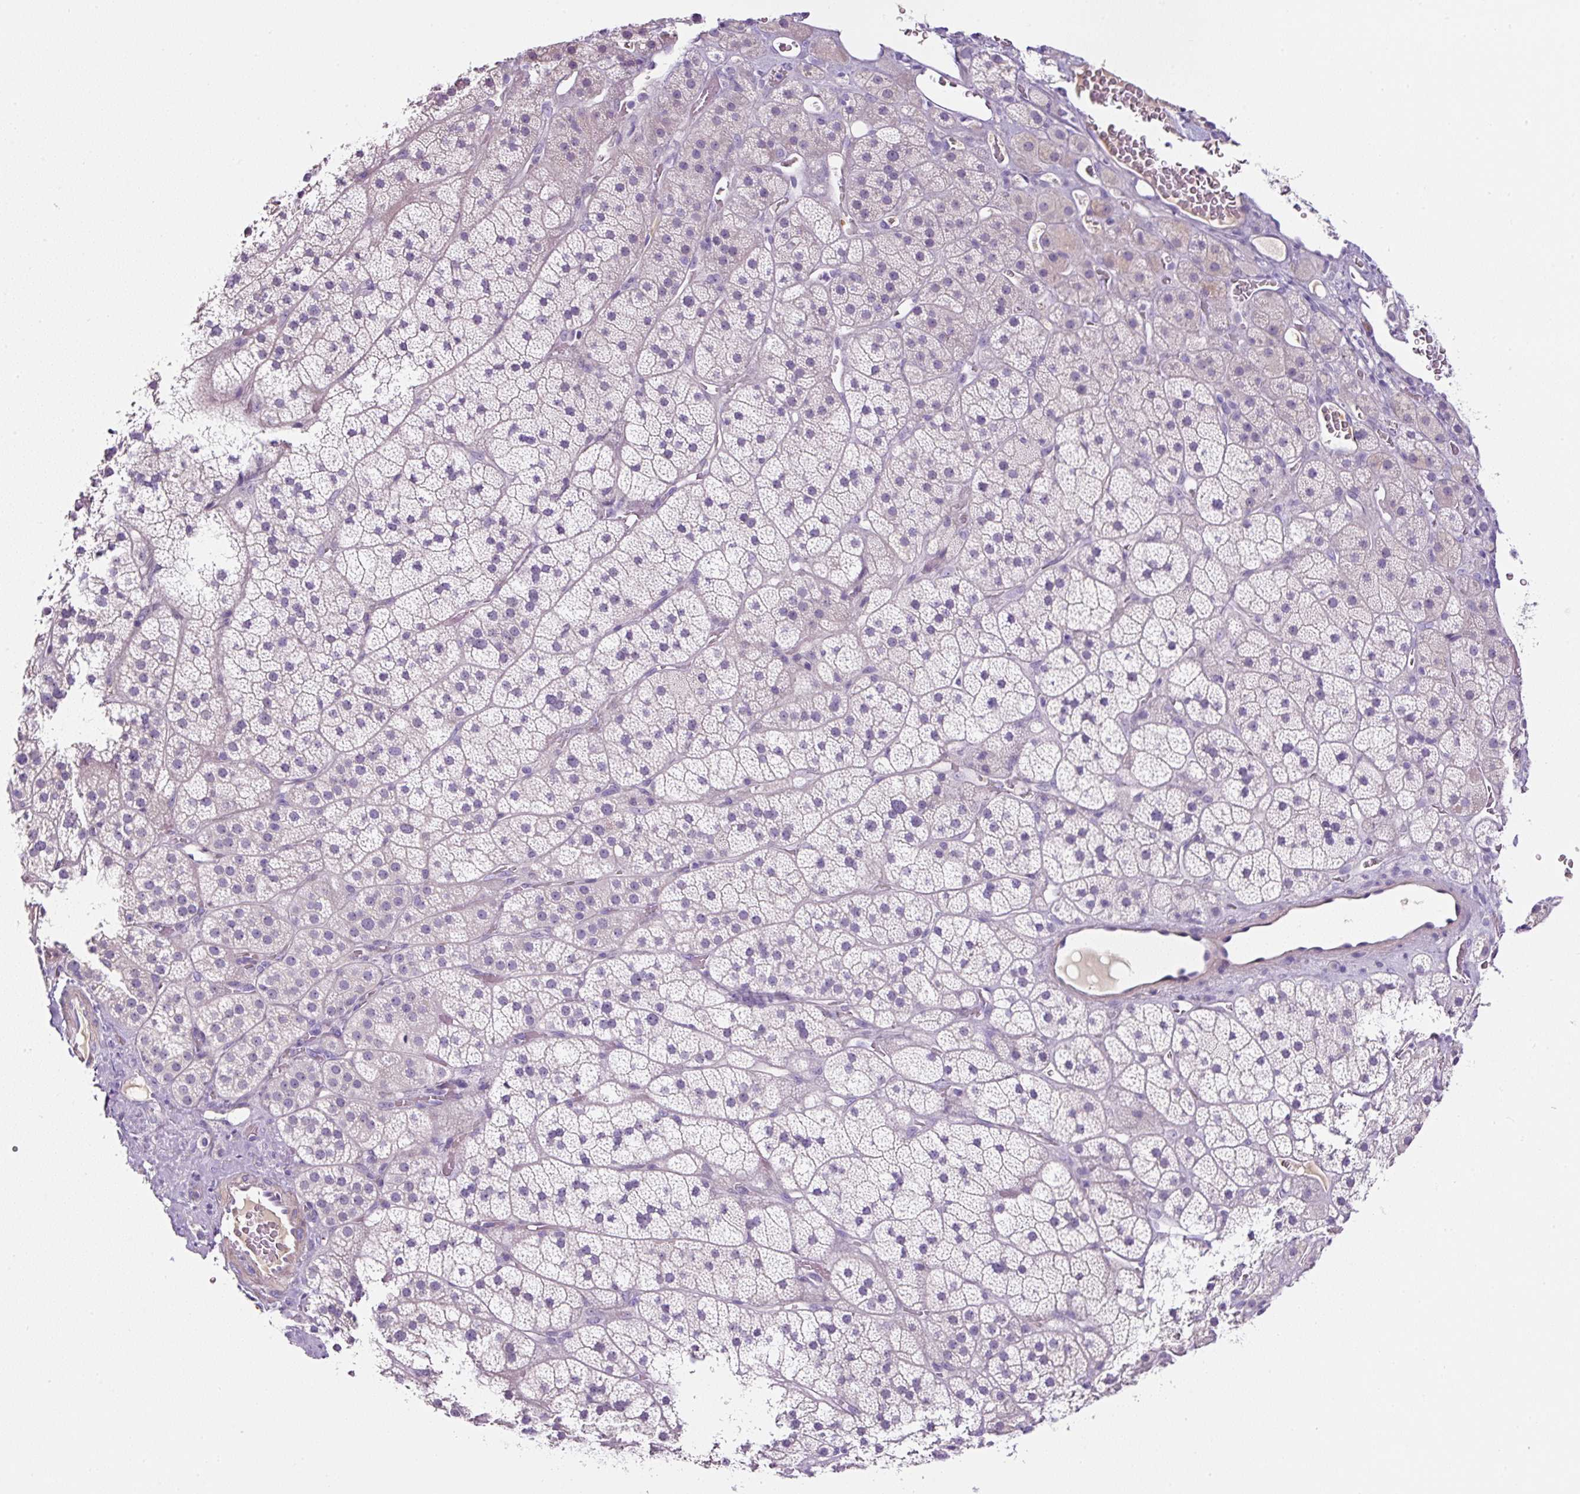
{"staining": {"intensity": "weak", "quantity": "<25%", "location": "cytoplasmic/membranous"}, "tissue": "adrenal gland", "cell_type": "Glandular cells", "image_type": "normal", "snomed": [{"axis": "morphology", "description": "Normal tissue, NOS"}, {"axis": "topography", "description": "Adrenal gland"}], "caption": "Protein analysis of unremarkable adrenal gland displays no significant staining in glandular cells. (Immunohistochemistry (ihc), brightfield microscopy, high magnification).", "gene": "OR14A2", "patient": {"sex": "male", "age": 57}}